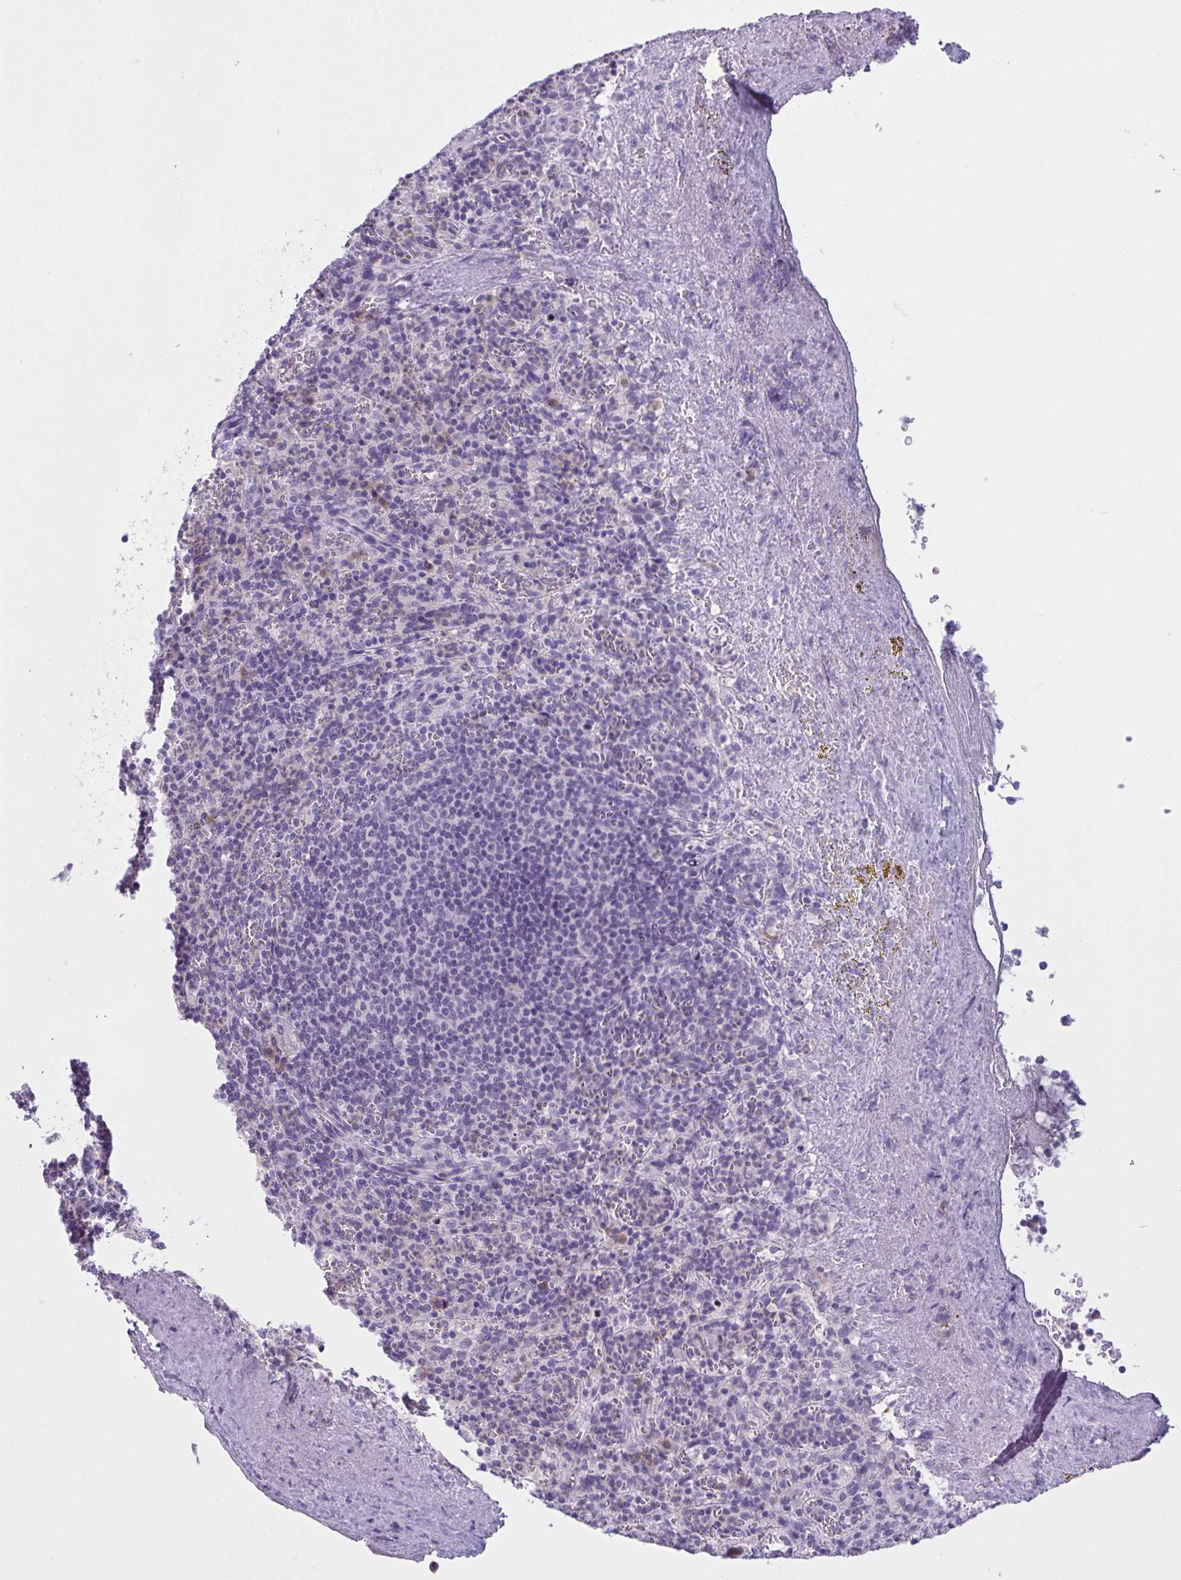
{"staining": {"intensity": "negative", "quantity": "none", "location": "none"}, "tissue": "spleen", "cell_type": "Cells in red pulp", "image_type": "normal", "snomed": [{"axis": "morphology", "description": "Normal tissue, NOS"}, {"axis": "topography", "description": "Spleen"}], "caption": "An immunohistochemistry (IHC) micrograph of normal spleen is shown. There is no staining in cells in red pulp of spleen. The staining is performed using DAB brown chromogen with nuclei counter-stained in using hematoxylin.", "gene": "WNT9B", "patient": {"sex": "female", "age": 74}}